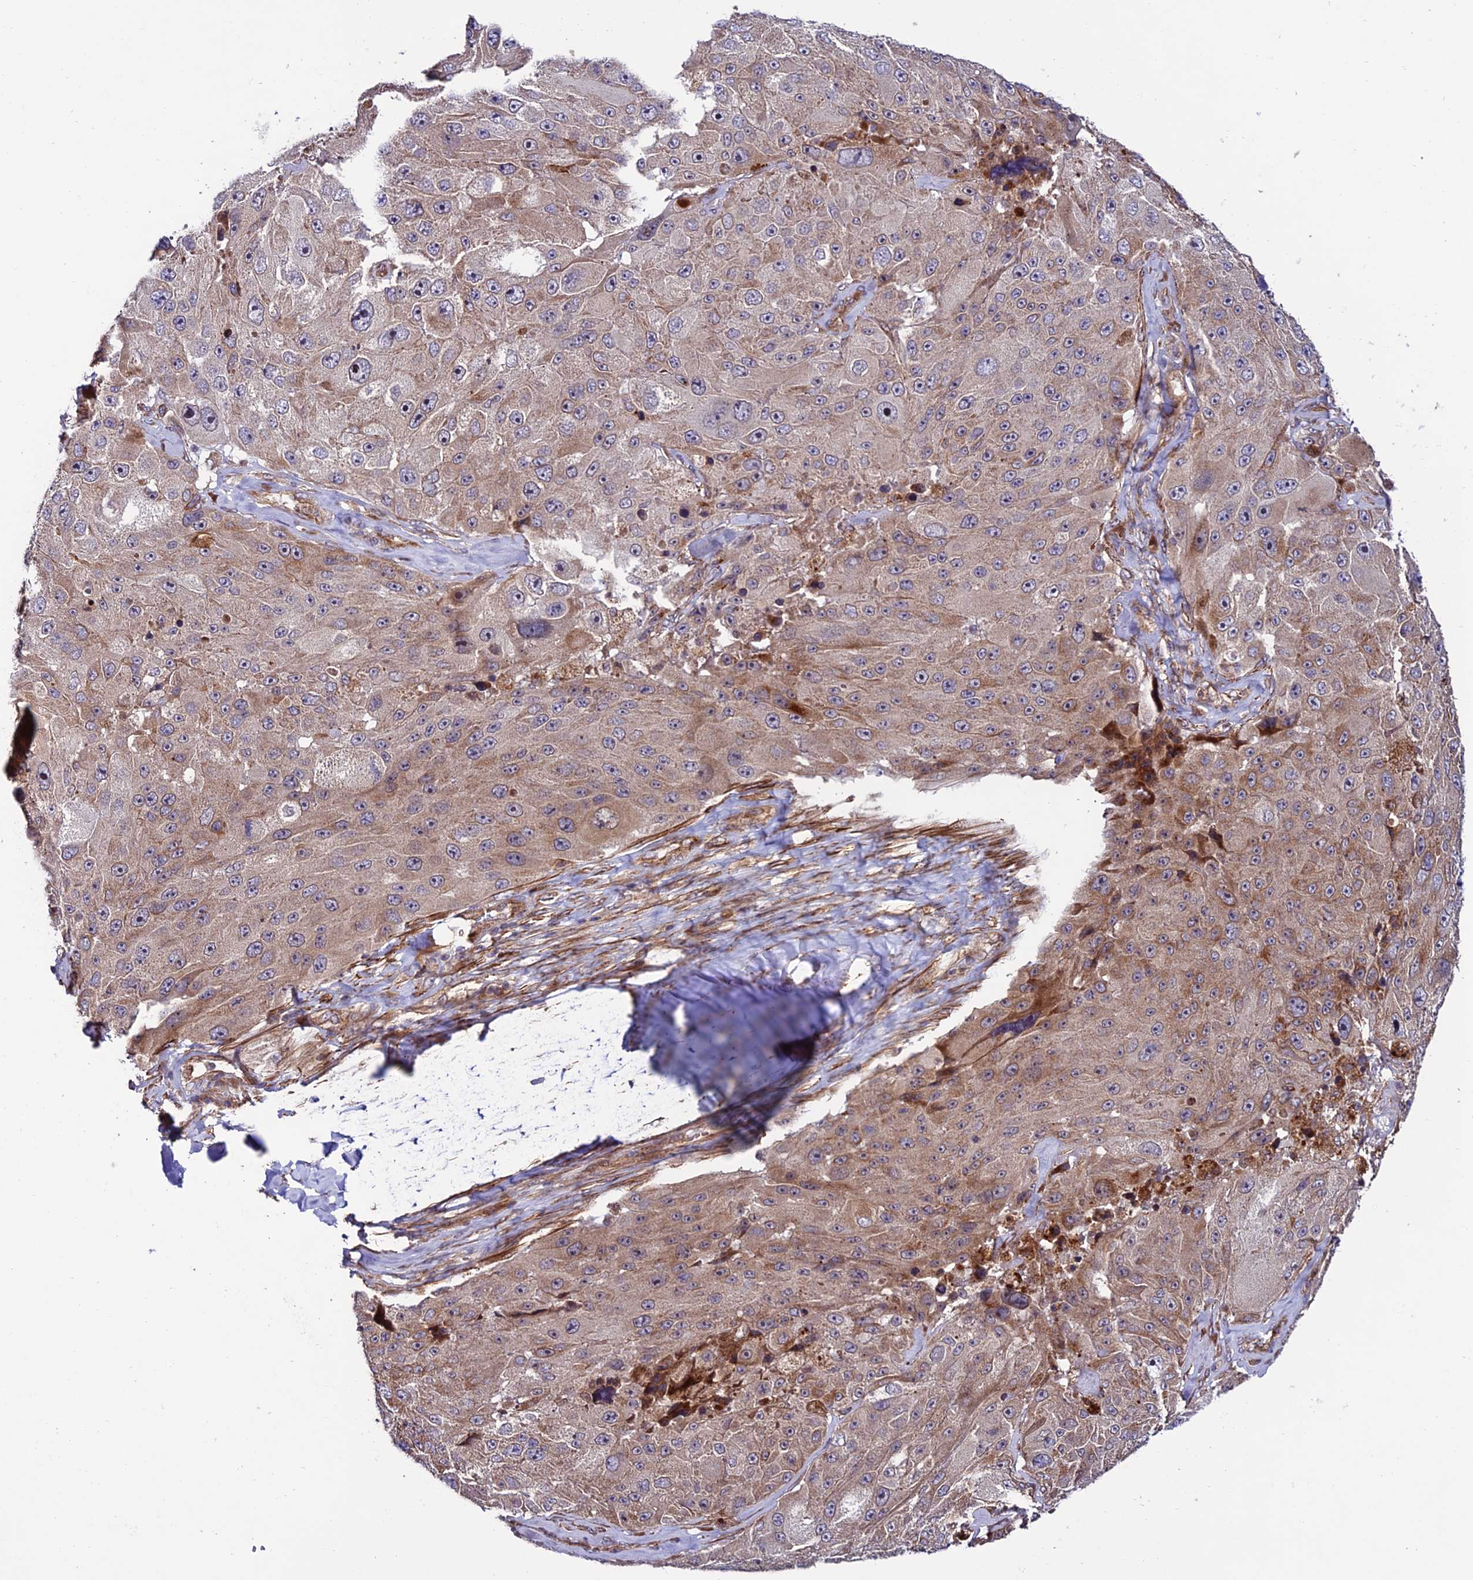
{"staining": {"intensity": "weak", "quantity": "25%-75%", "location": "cytoplasmic/membranous"}, "tissue": "melanoma", "cell_type": "Tumor cells", "image_type": "cancer", "snomed": [{"axis": "morphology", "description": "Malignant melanoma, Metastatic site"}, {"axis": "topography", "description": "Lymph node"}], "caption": "A photomicrograph of human melanoma stained for a protein shows weak cytoplasmic/membranous brown staining in tumor cells.", "gene": "TNIP3", "patient": {"sex": "male", "age": 62}}